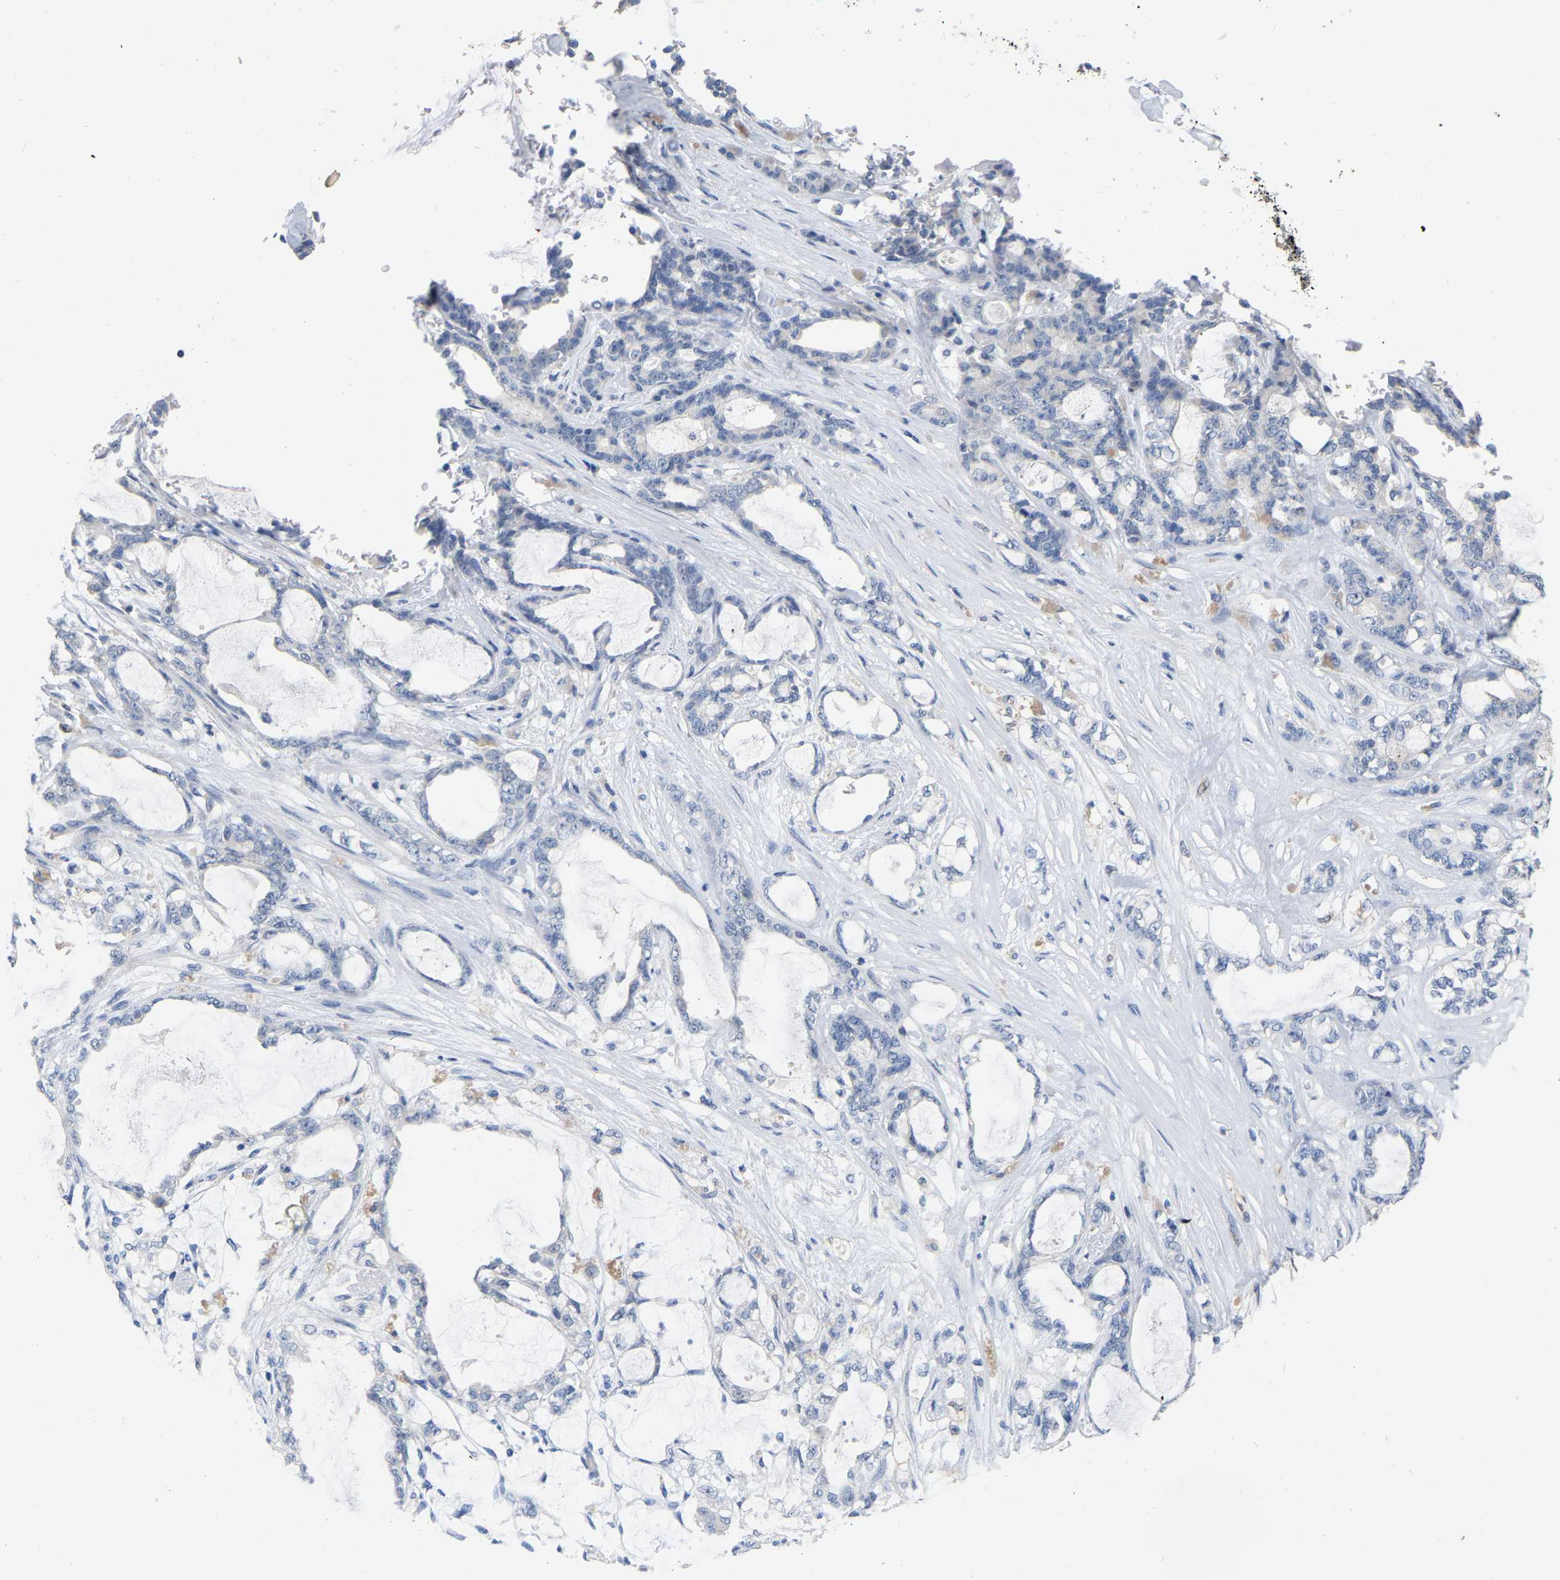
{"staining": {"intensity": "negative", "quantity": "none", "location": "none"}, "tissue": "pancreatic cancer", "cell_type": "Tumor cells", "image_type": "cancer", "snomed": [{"axis": "morphology", "description": "Adenocarcinoma, NOS"}, {"axis": "topography", "description": "Pancreas"}], "caption": "High power microscopy histopathology image of an IHC histopathology image of pancreatic adenocarcinoma, revealing no significant positivity in tumor cells.", "gene": "ULBP2", "patient": {"sex": "female", "age": 73}}